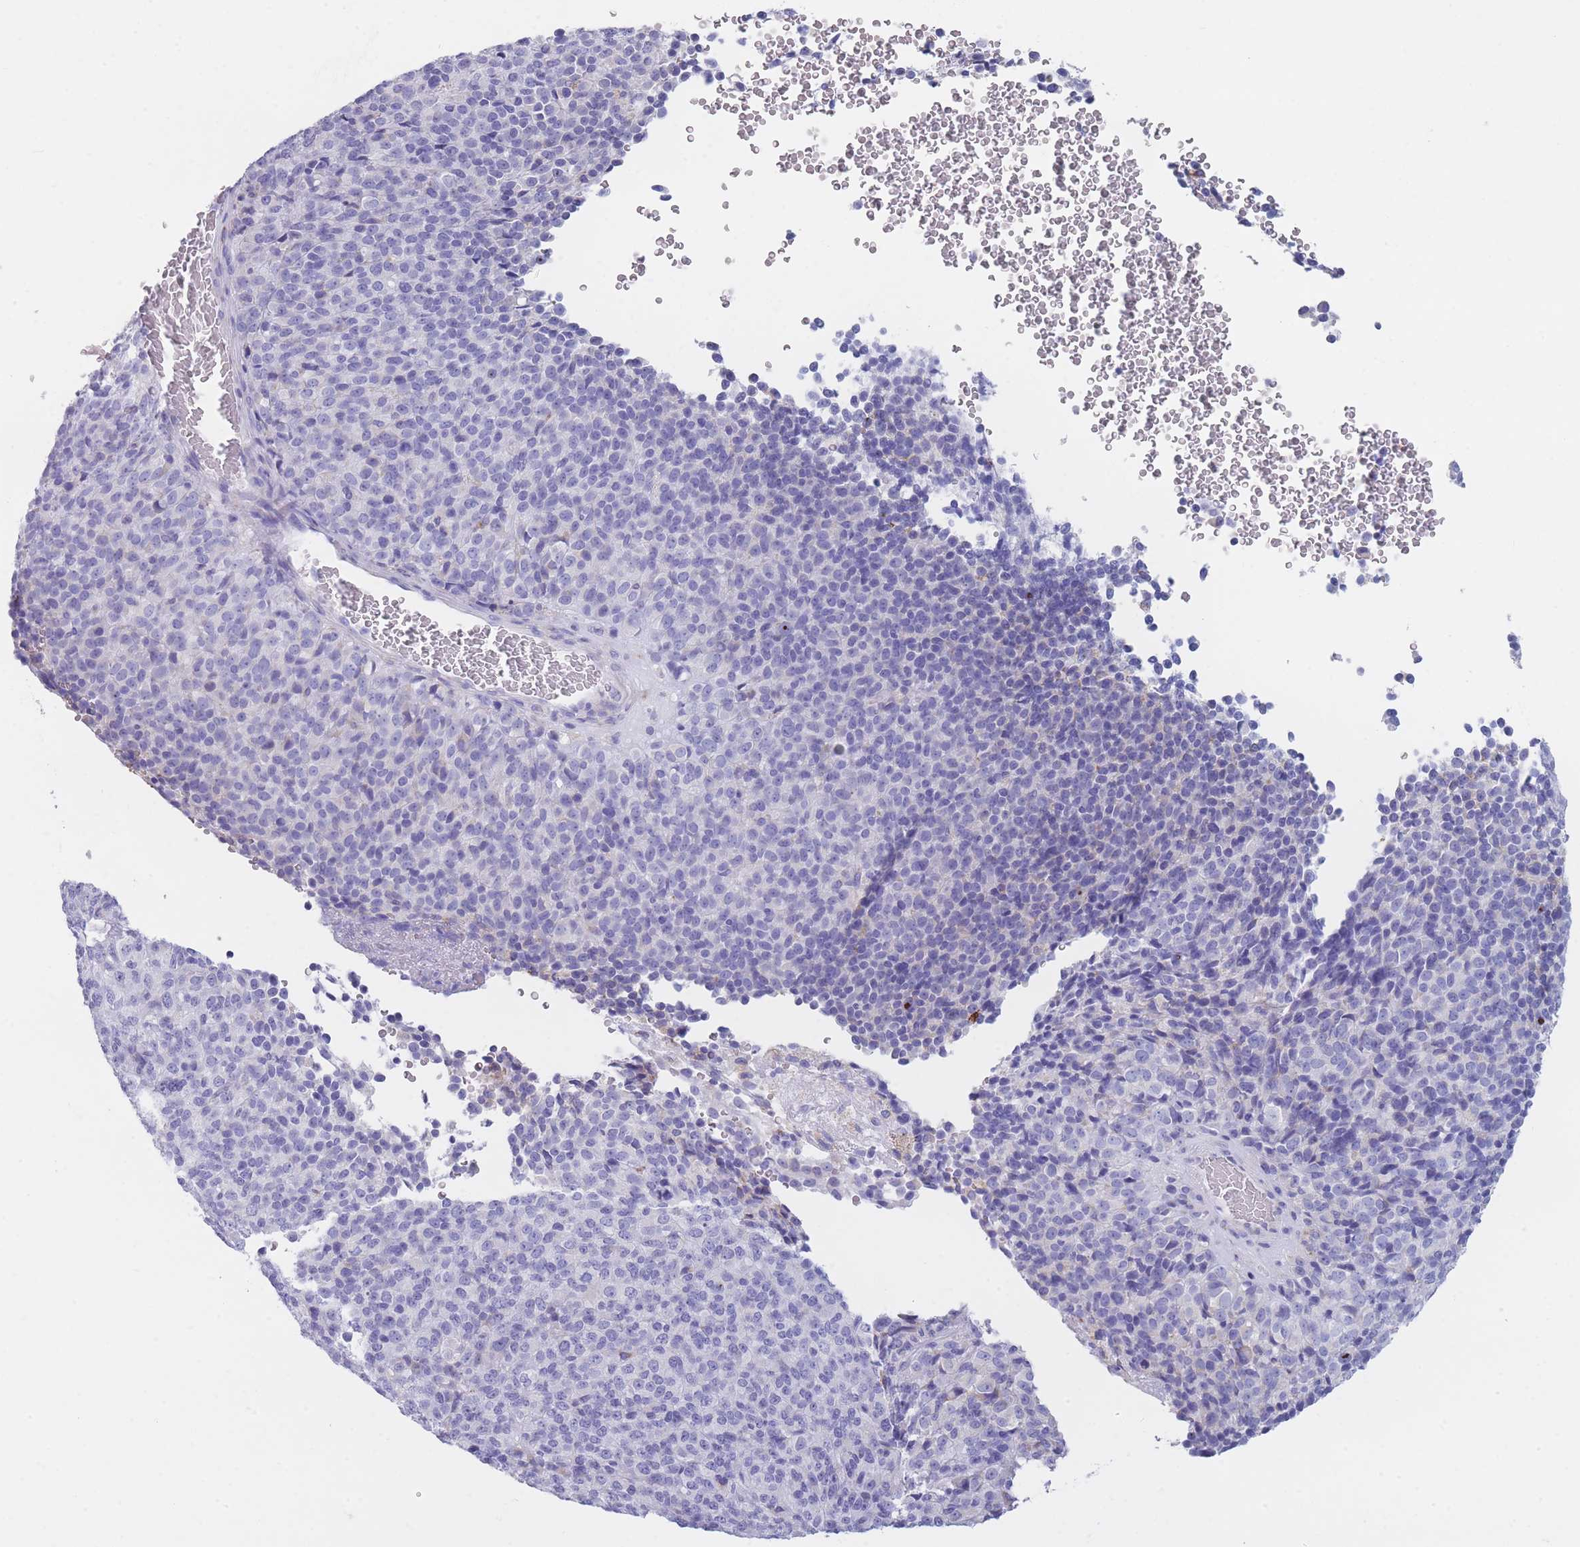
{"staining": {"intensity": "negative", "quantity": "none", "location": "none"}, "tissue": "melanoma", "cell_type": "Tumor cells", "image_type": "cancer", "snomed": [{"axis": "morphology", "description": "Malignant melanoma, Metastatic site"}, {"axis": "topography", "description": "Brain"}], "caption": "DAB immunohistochemical staining of melanoma exhibits no significant staining in tumor cells.", "gene": "XKR8", "patient": {"sex": "female", "age": 56}}